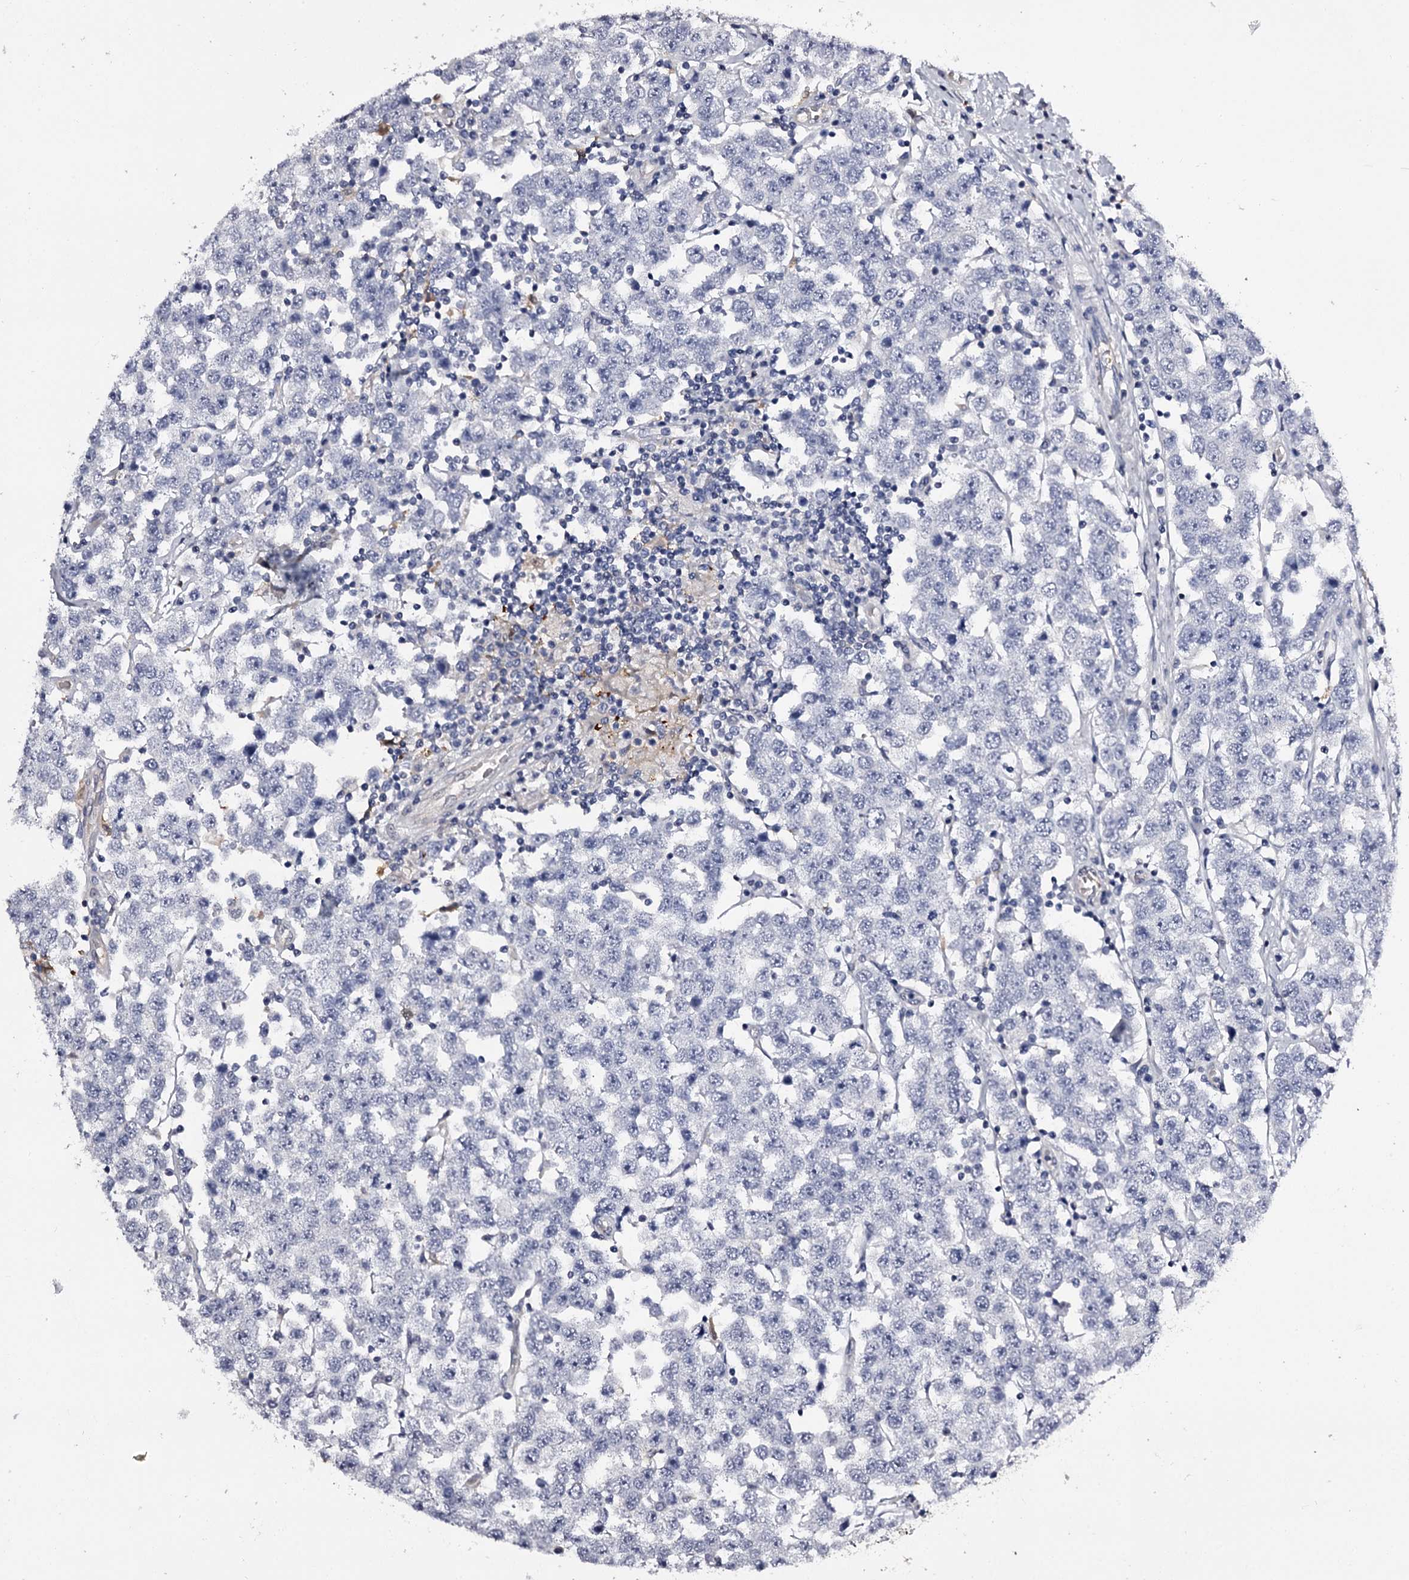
{"staining": {"intensity": "negative", "quantity": "none", "location": "none"}, "tissue": "testis cancer", "cell_type": "Tumor cells", "image_type": "cancer", "snomed": [{"axis": "morphology", "description": "Seminoma, NOS"}, {"axis": "topography", "description": "Testis"}], "caption": "An image of human testis seminoma is negative for staining in tumor cells.", "gene": "GSTO1", "patient": {"sex": "male", "age": 28}}